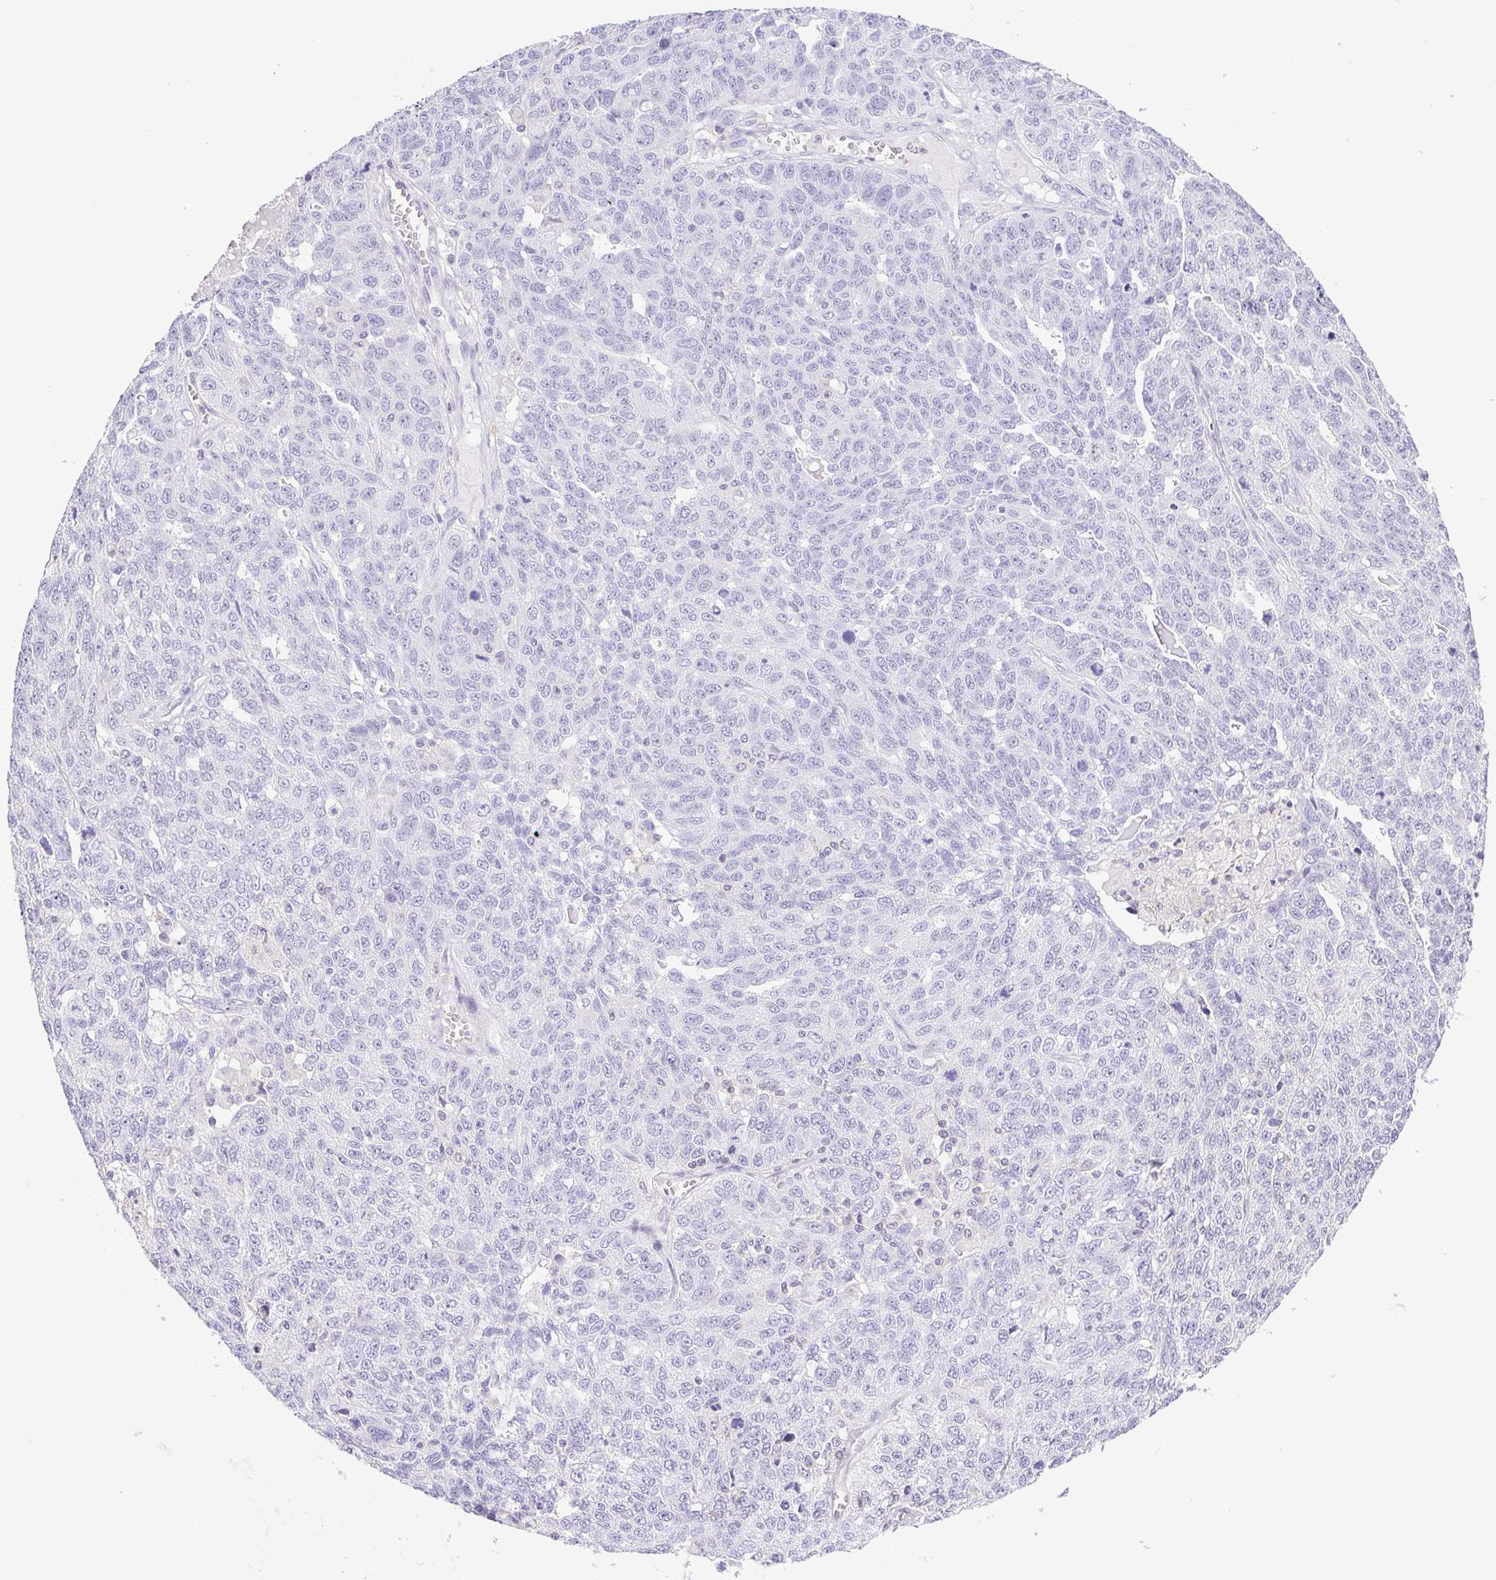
{"staining": {"intensity": "negative", "quantity": "none", "location": "none"}, "tissue": "ovarian cancer", "cell_type": "Tumor cells", "image_type": "cancer", "snomed": [{"axis": "morphology", "description": "Cystadenocarcinoma, serous, NOS"}, {"axis": "topography", "description": "Ovary"}], "caption": "DAB immunohistochemical staining of human ovarian cancer demonstrates no significant positivity in tumor cells.", "gene": "SYNPR", "patient": {"sex": "female", "age": 71}}